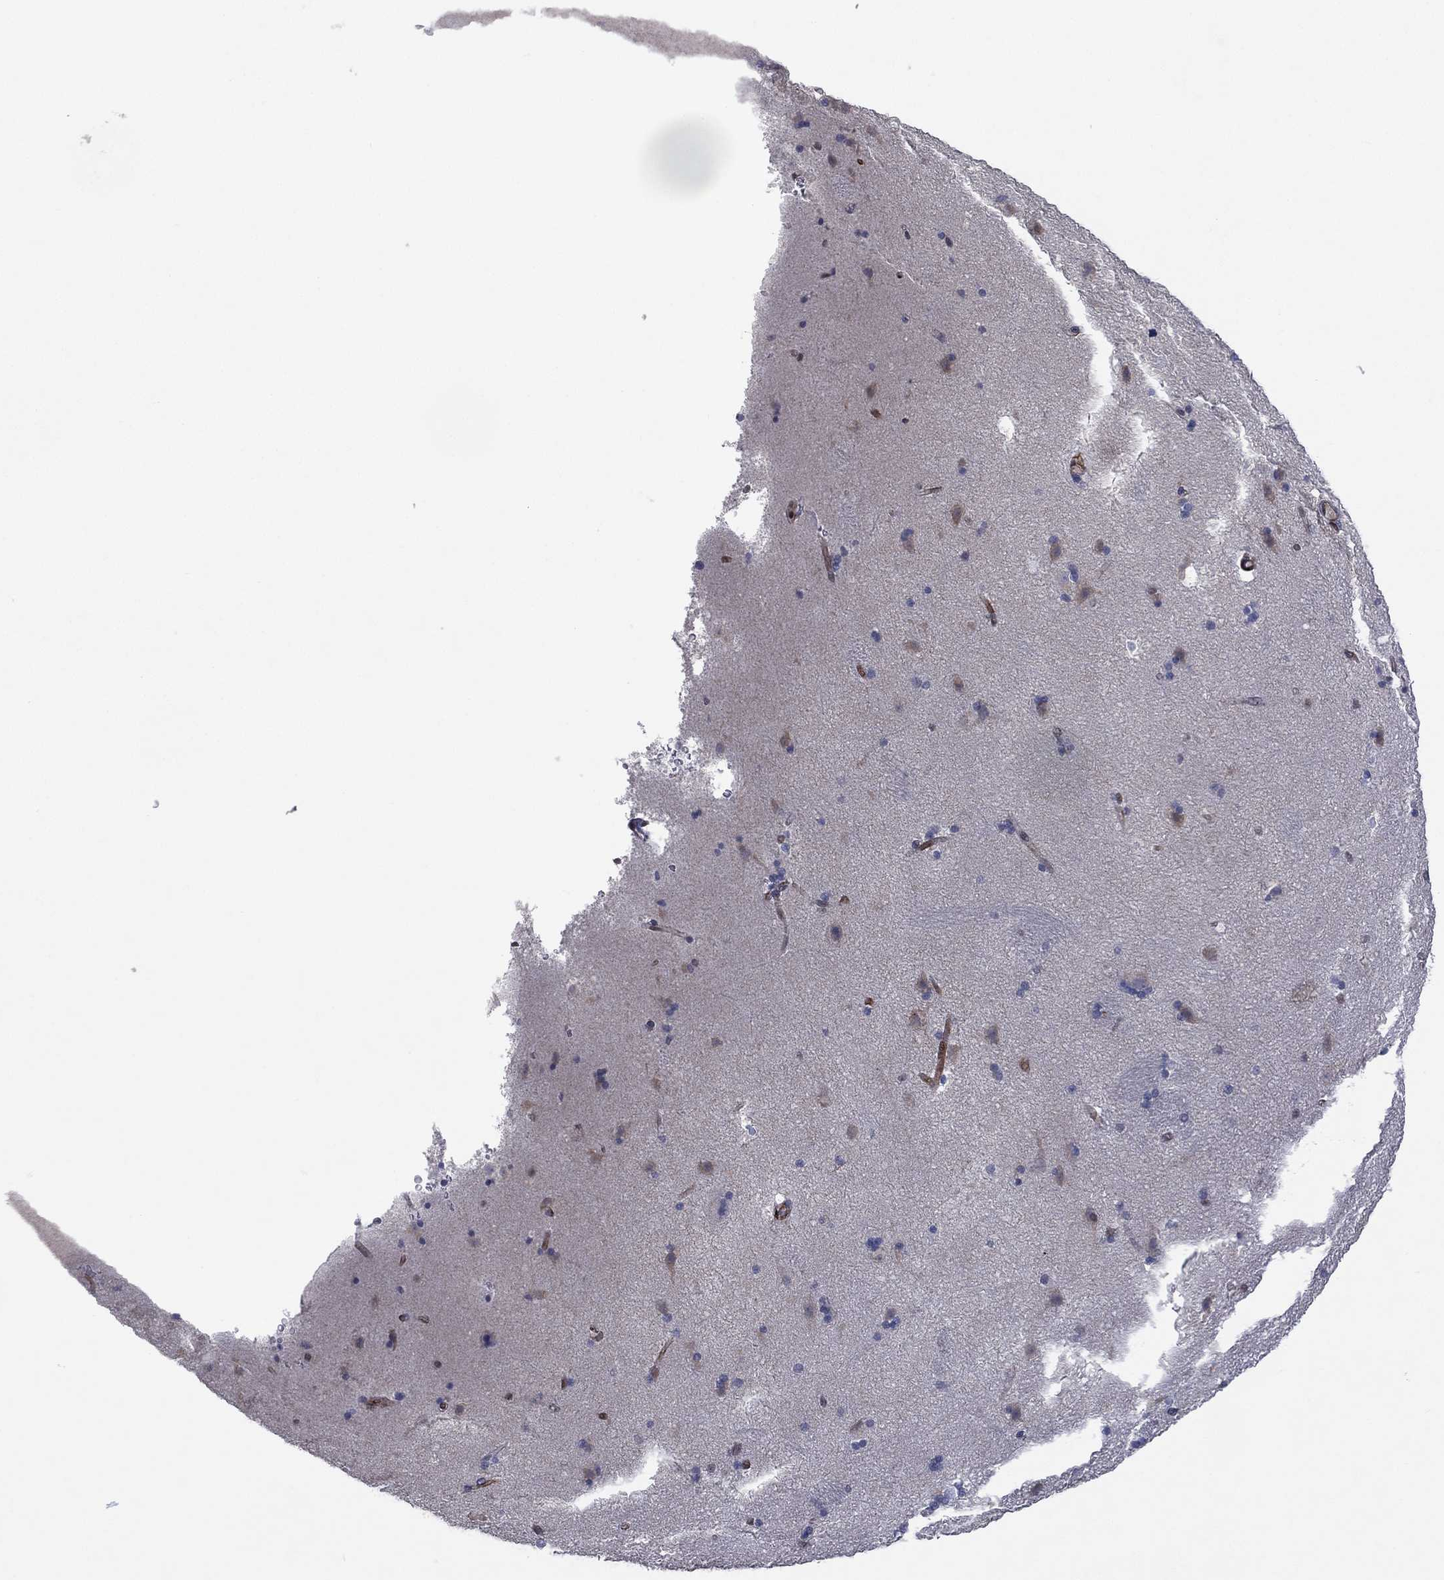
{"staining": {"intensity": "negative", "quantity": "none", "location": "none"}, "tissue": "caudate", "cell_type": "Glial cells", "image_type": "normal", "snomed": [{"axis": "morphology", "description": "Normal tissue, NOS"}, {"axis": "topography", "description": "Lateral ventricle wall"}], "caption": "Immunohistochemical staining of benign caudate displays no significant positivity in glial cells. The staining is performed using DAB (3,3'-diaminobenzidine) brown chromogen with nuclei counter-stained in using hematoxylin.", "gene": "FLI1", "patient": {"sex": "male", "age": 51}}